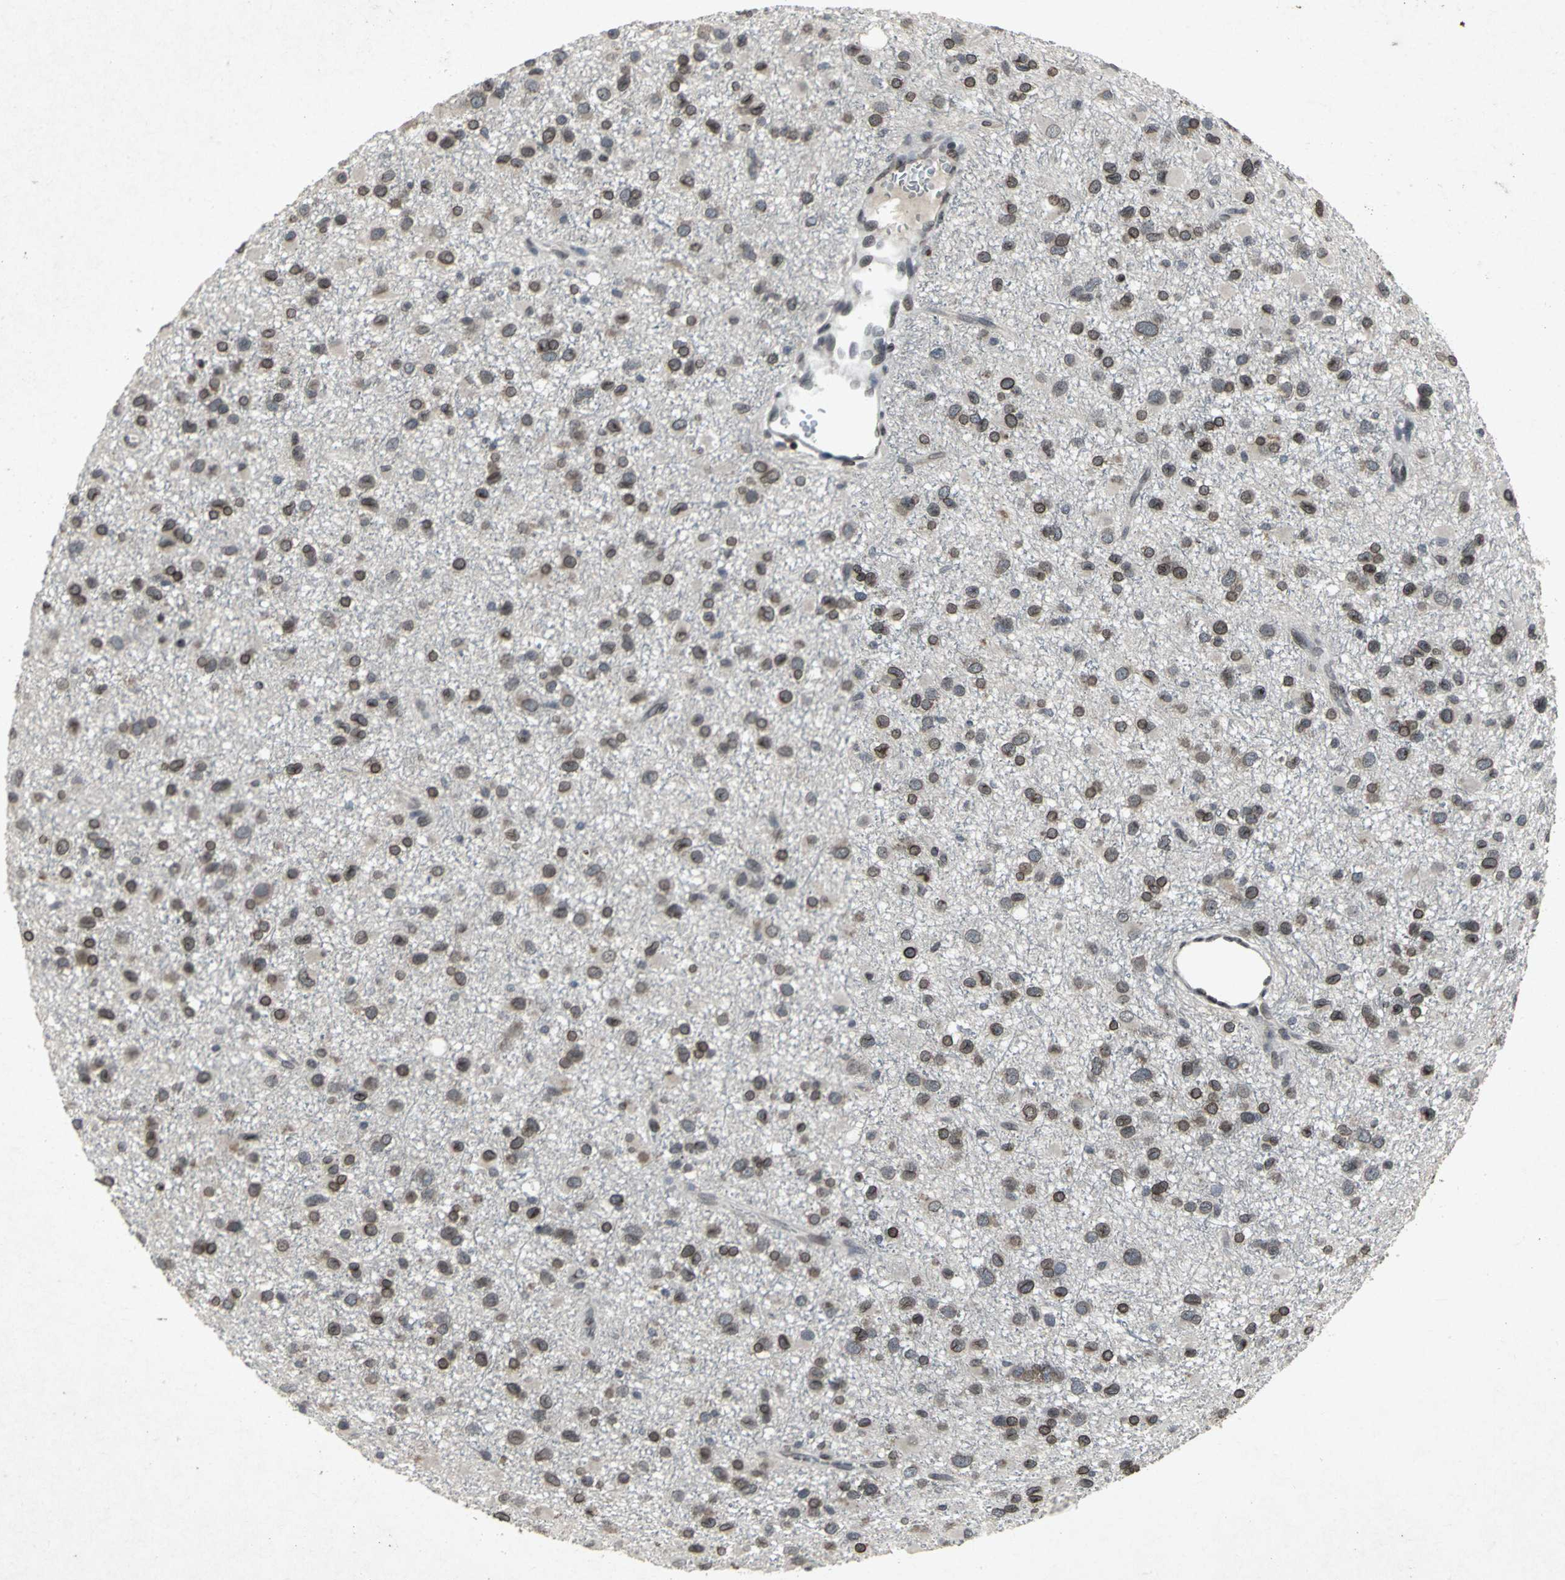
{"staining": {"intensity": "strong", "quantity": "25%-75%", "location": "cytoplasmic/membranous,nuclear"}, "tissue": "glioma", "cell_type": "Tumor cells", "image_type": "cancer", "snomed": [{"axis": "morphology", "description": "Glioma, malignant, Low grade"}, {"axis": "topography", "description": "Brain"}], "caption": "Immunohistochemical staining of human glioma demonstrates strong cytoplasmic/membranous and nuclear protein positivity in about 25%-75% of tumor cells.", "gene": "SH2B3", "patient": {"sex": "male", "age": 42}}